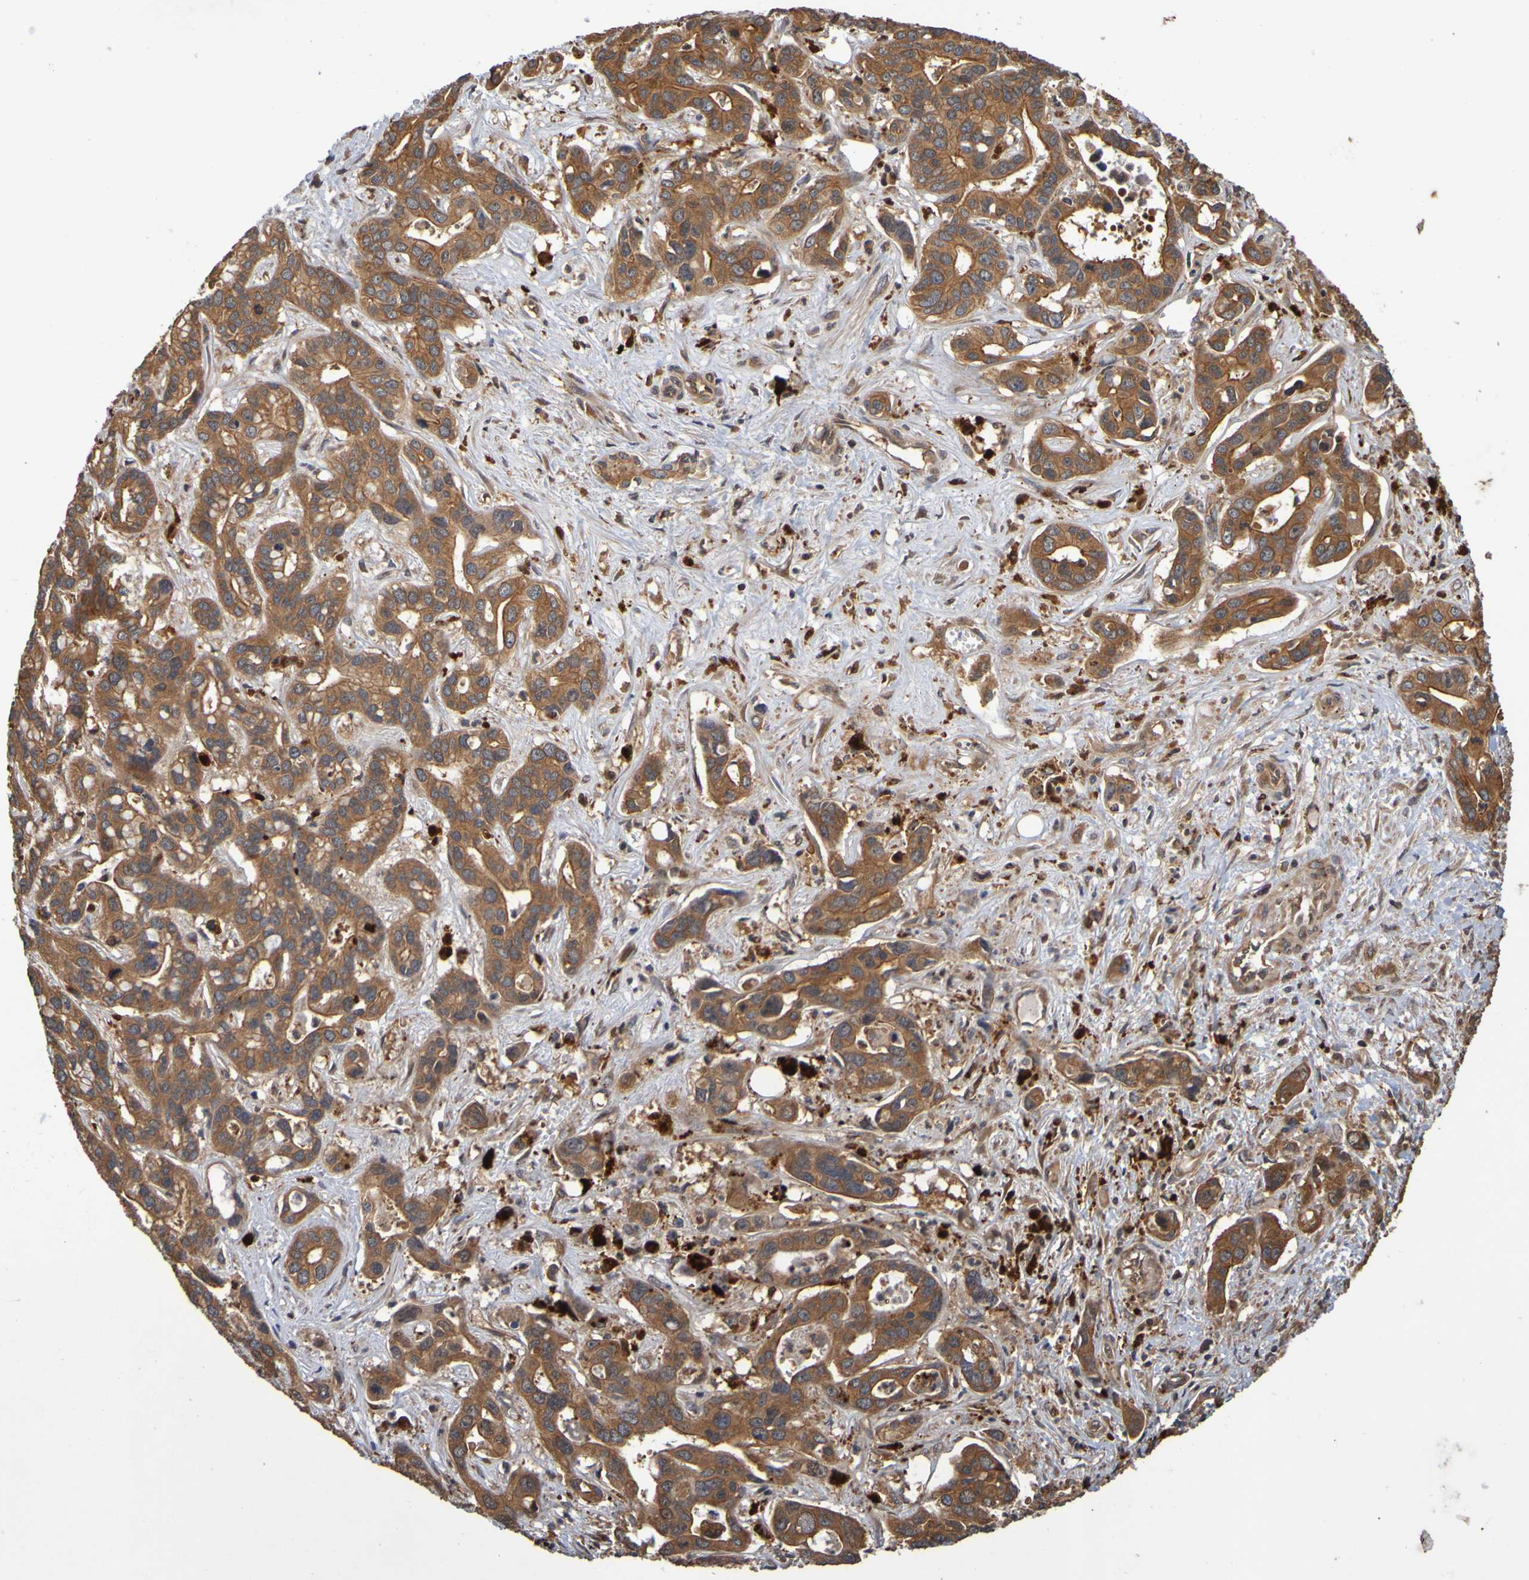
{"staining": {"intensity": "strong", "quantity": ">75%", "location": "cytoplasmic/membranous"}, "tissue": "liver cancer", "cell_type": "Tumor cells", "image_type": "cancer", "snomed": [{"axis": "morphology", "description": "Cholangiocarcinoma"}, {"axis": "topography", "description": "Liver"}], "caption": "The immunohistochemical stain labels strong cytoplasmic/membranous staining in tumor cells of liver cancer (cholangiocarcinoma) tissue.", "gene": "OCRL", "patient": {"sex": "female", "age": 65}}